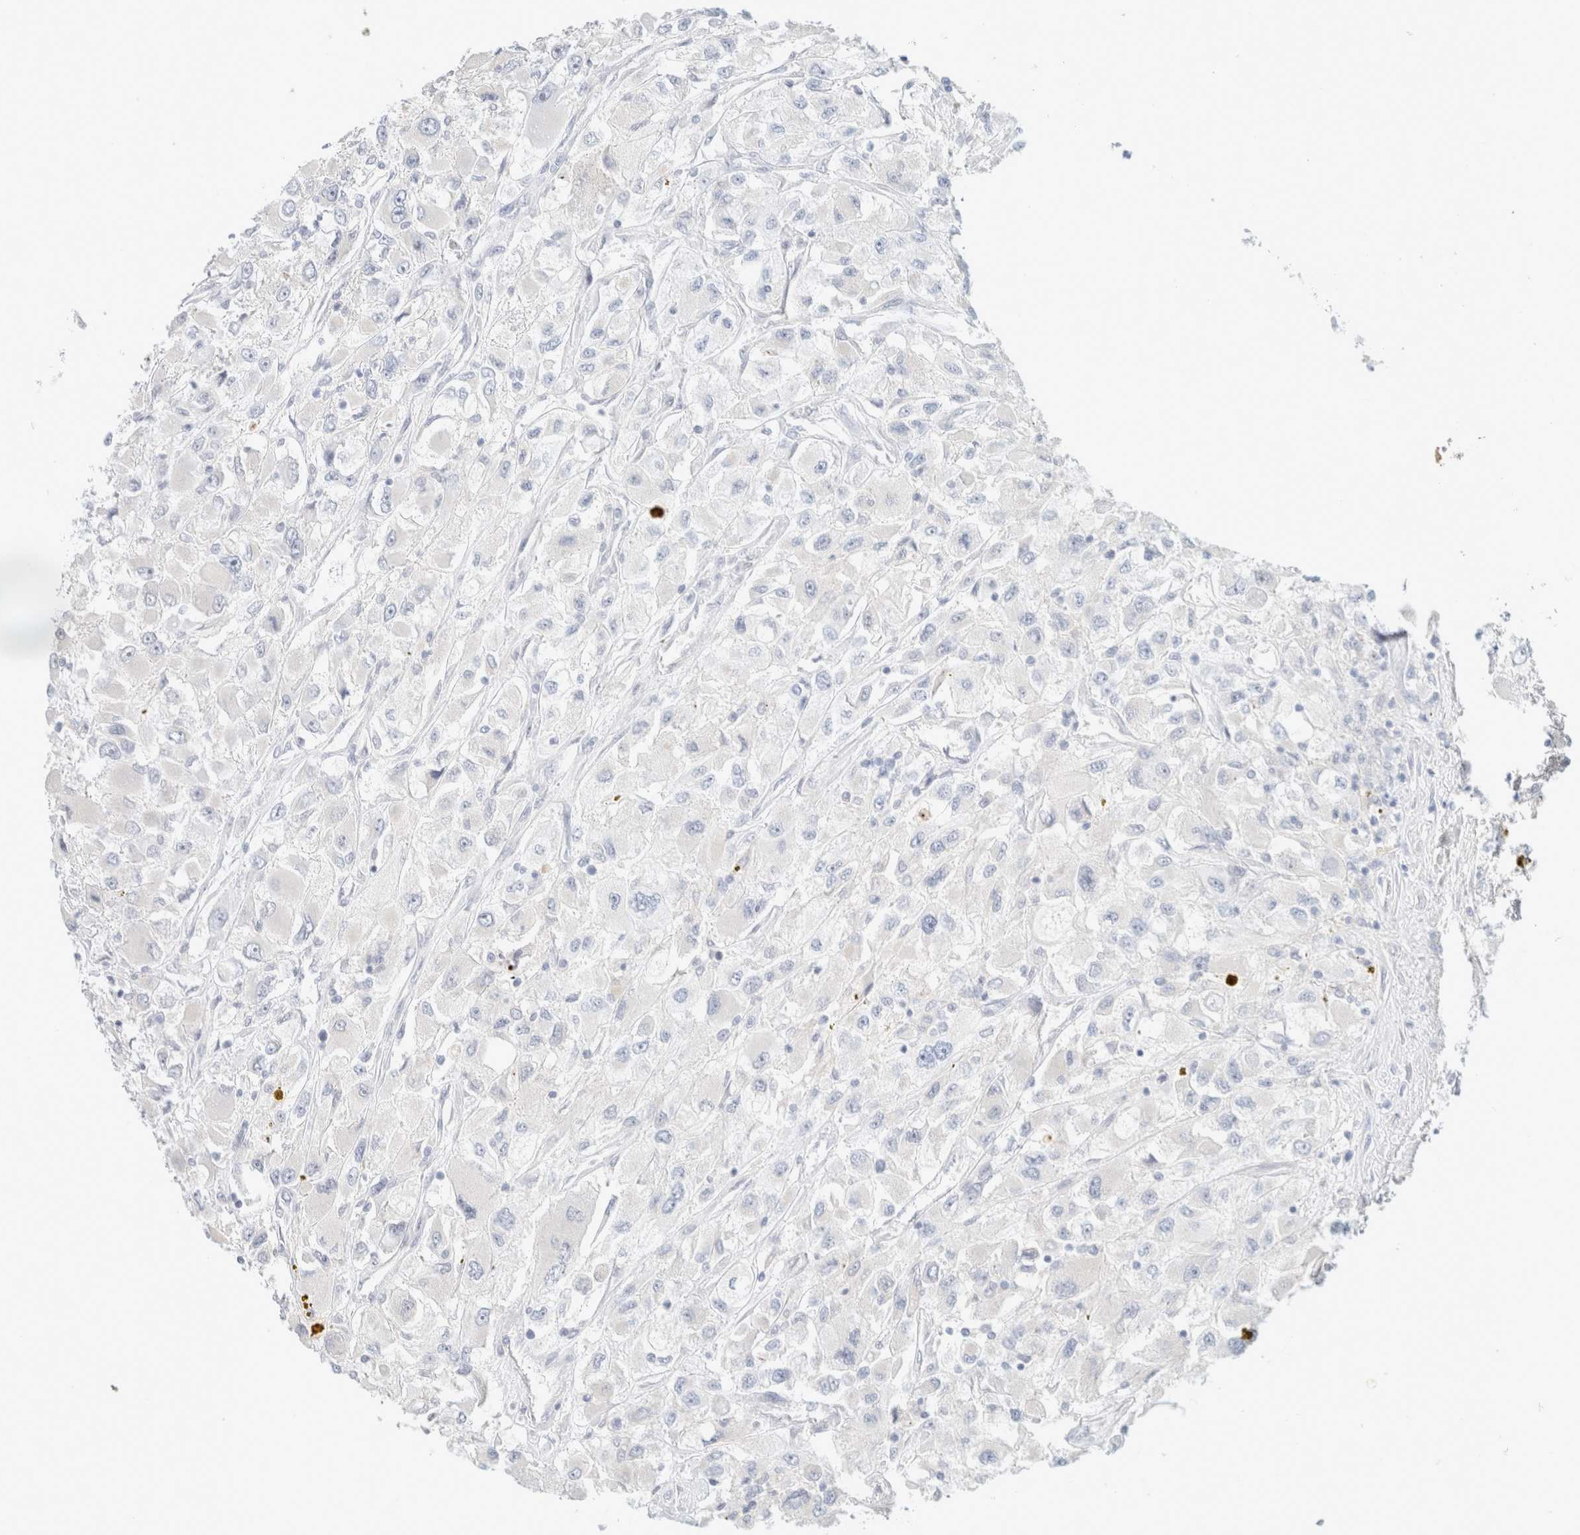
{"staining": {"intensity": "negative", "quantity": "none", "location": "none"}, "tissue": "renal cancer", "cell_type": "Tumor cells", "image_type": "cancer", "snomed": [{"axis": "morphology", "description": "Adenocarcinoma, NOS"}, {"axis": "topography", "description": "Kidney"}], "caption": "Adenocarcinoma (renal) stained for a protein using IHC shows no positivity tumor cells.", "gene": "HEXD", "patient": {"sex": "female", "age": 52}}